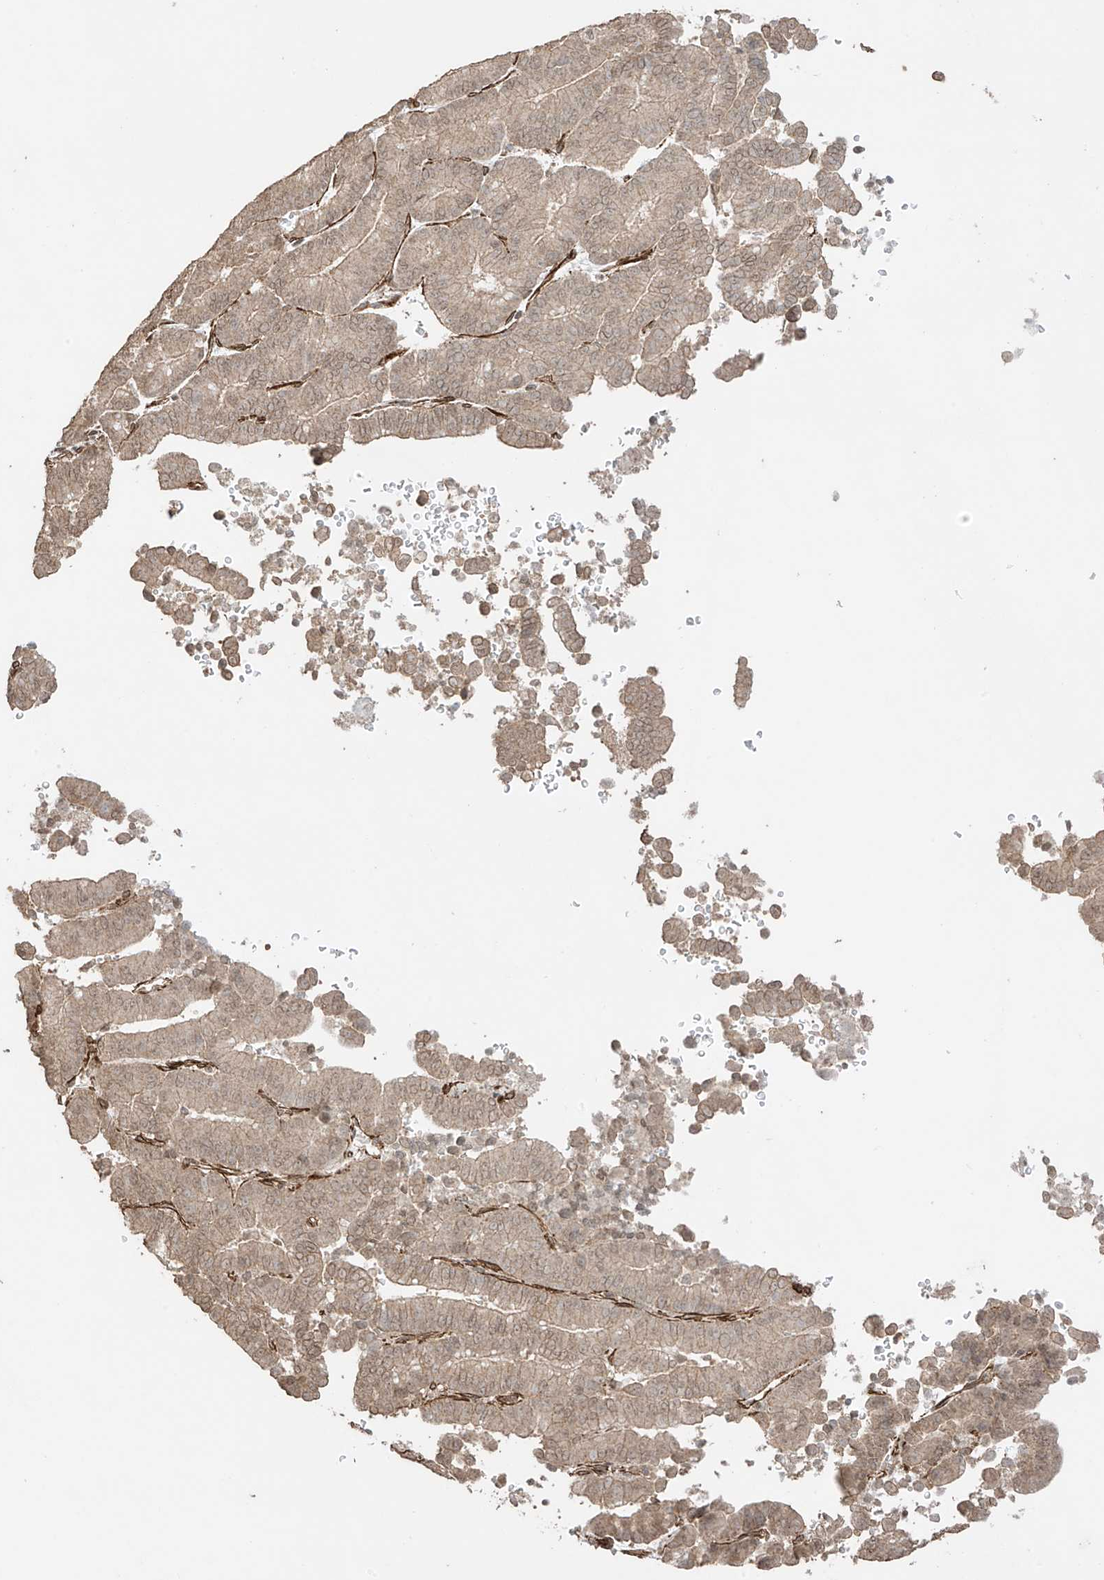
{"staining": {"intensity": "weak", "quantity": ">75%", "location": "cytoplasmic/membranous,nuclear"}, "tissue": "liver cancer", "cell_type": "Tumor cells", "image_type": "cancer", "snomed": [{"axis": "morphology", "description": "Cholangiocarcinoma"}, {"axis": "topography", "description": "Liver"}], "caption": "Approximately >75% of tumor cells in human liver cancer (cholangiocarcinoma) reveal weak cytoplasmic/membranous and nuclear protein staining as visualized by brown immunohistochemical staining.", "gene": "TTLL5", "patient": {"sex": "female", "age": 75}}